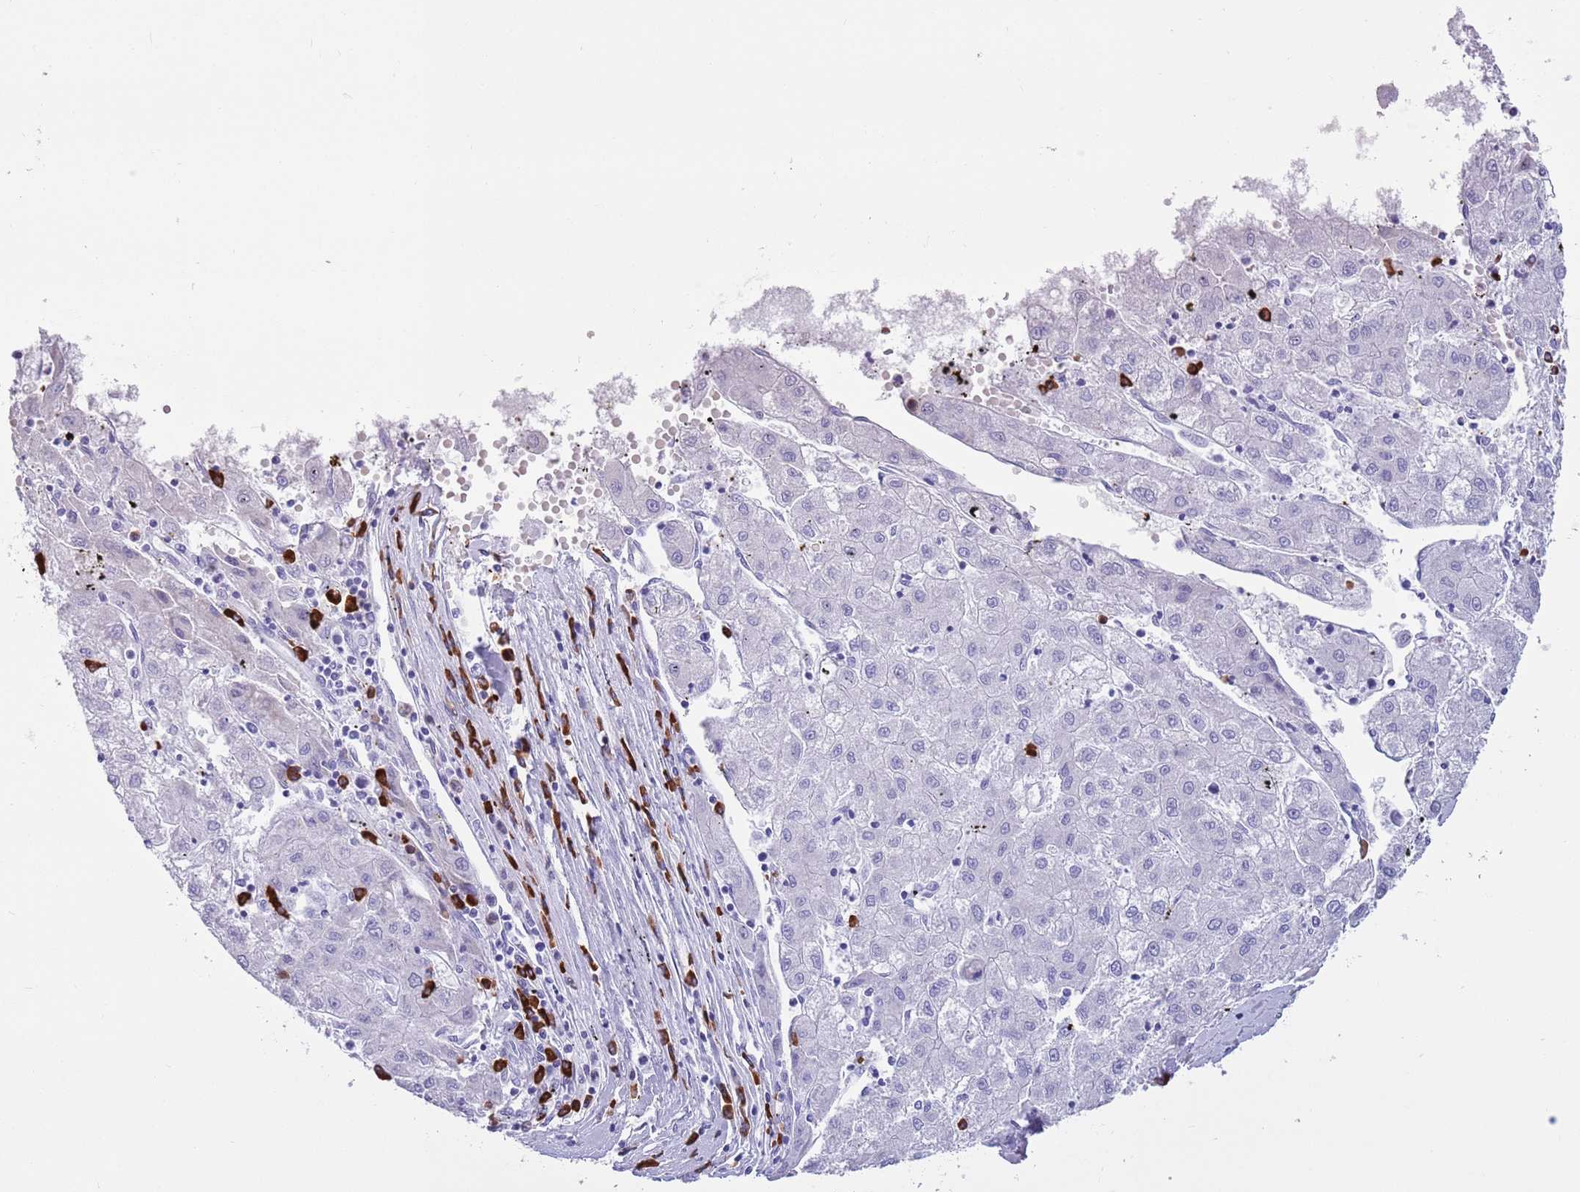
{"staining": {"intensity": "negative", "quantity": "none", "location": "none"}, "tissue": "liver cancer", "cell_type": "Tumor cells", "image_type": "cancer", "snomed": [{"axis": "morphology", "description": "Carcinoma, Hepatocellular, NOS"}, {"axis": "topography", "description": "Liver"}], "caption": "A histopathology image of liver hepatocellular carcinoma stained for a protein demonstrates no brown staining in tumor cells. (DAB (3,3'-diaminobenzidine) immunohistochemistry (IHC) with hematoxylin counter stain).", "gene": "LY6G5B", "patient": {"sex": "male", "age": 72}}